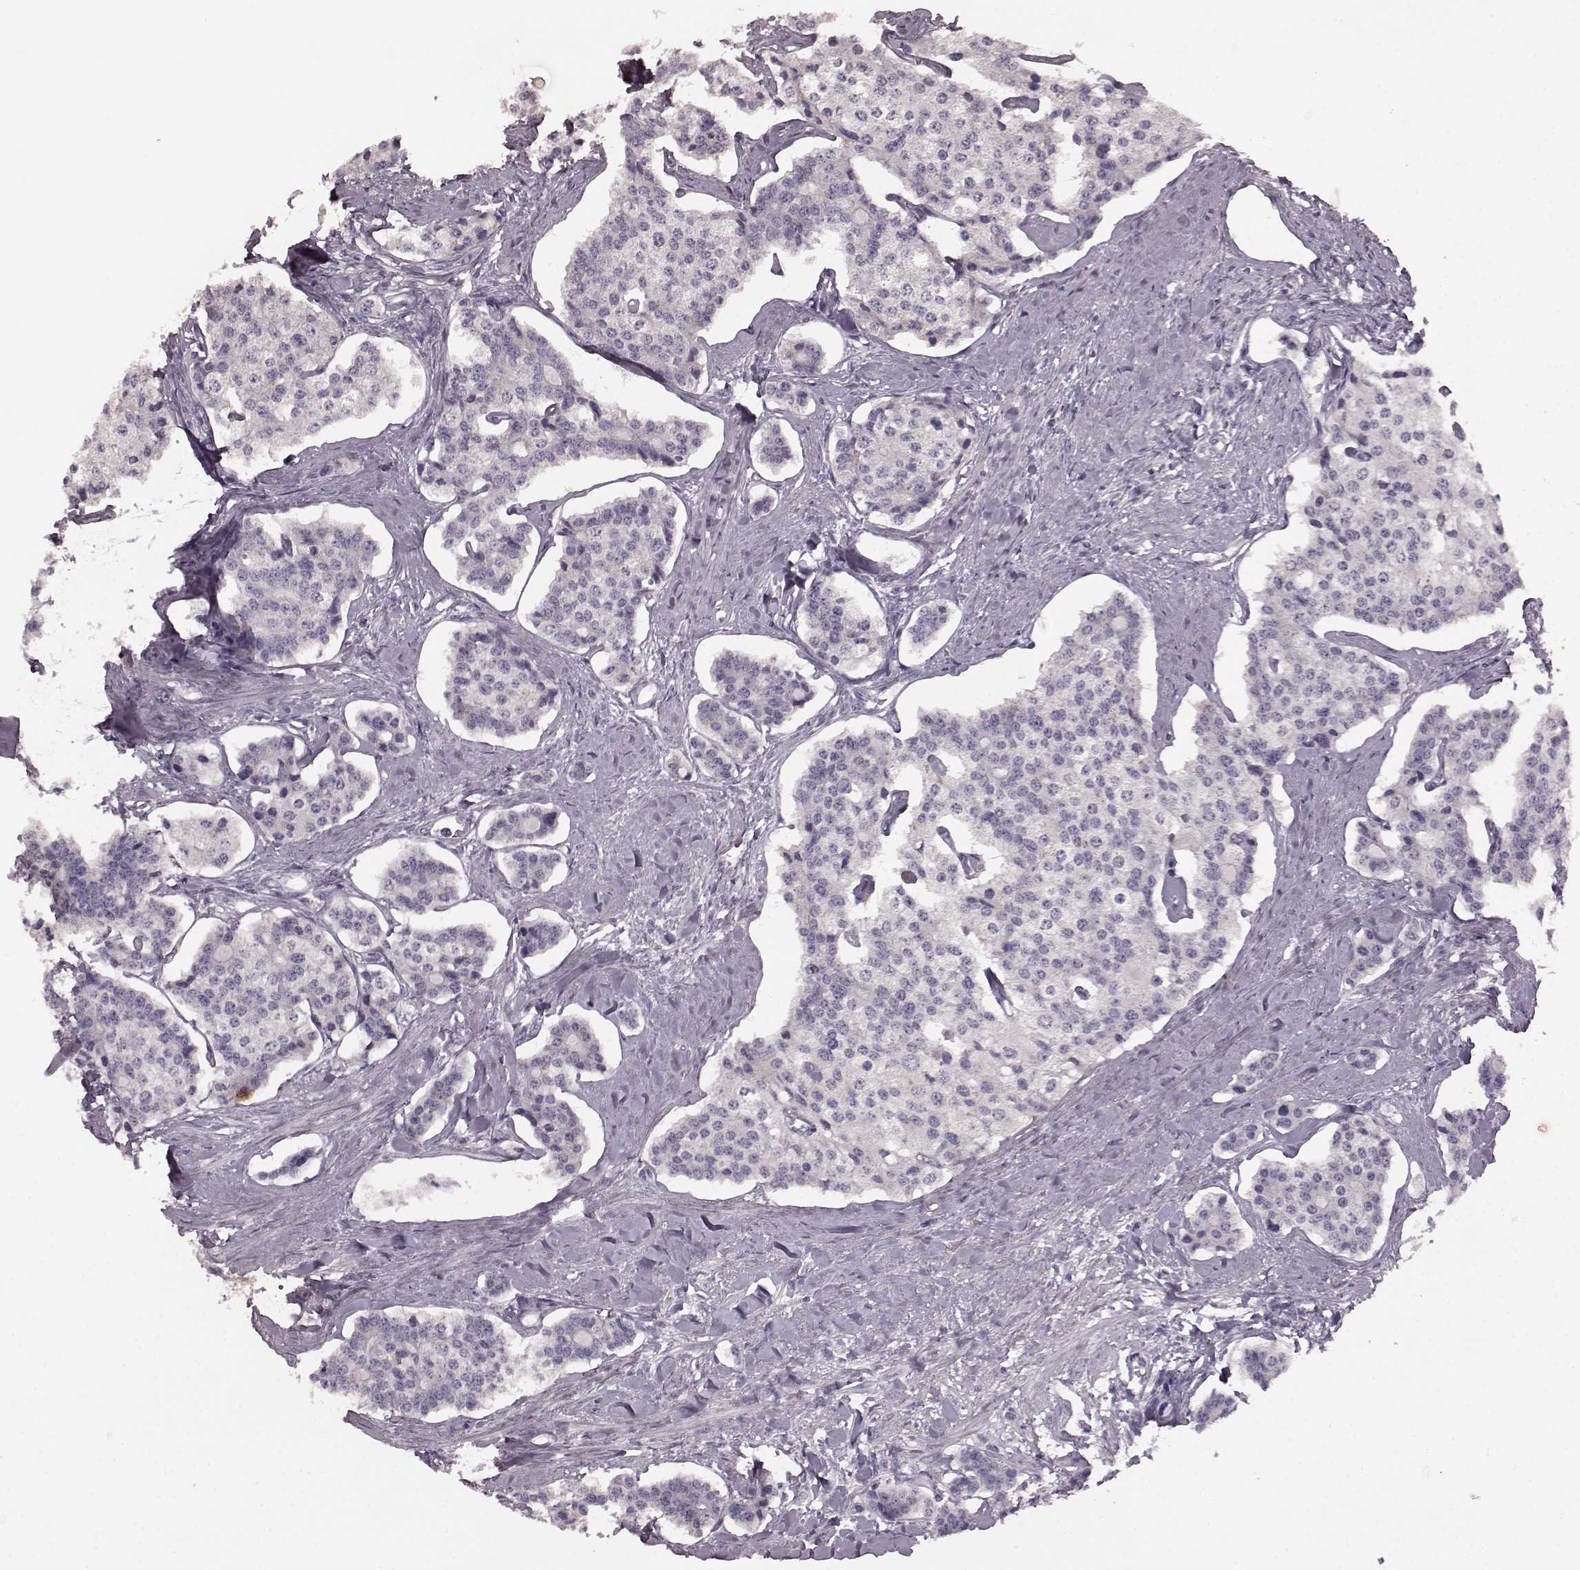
{"staining": {"intensity": "negative", "quantity": "none", "location": "none"}, "tissue": "carcinoid", "cell_type": "Tumor cells", "image_type": "cancer", "snomed": [{"axis": "morphology", "description": "Carcinoid, malignant, NOS"}, {"axis": "topography", "description": "Small intestine"}], "caption": "Carcinoid was stained to show a protein in brown. There is no significant expression in tumor cells. (DAB immunohistochemistry (IHC), high magnification).", "gene": "CD28", "patient": {"sex": "female", "age": 65}}